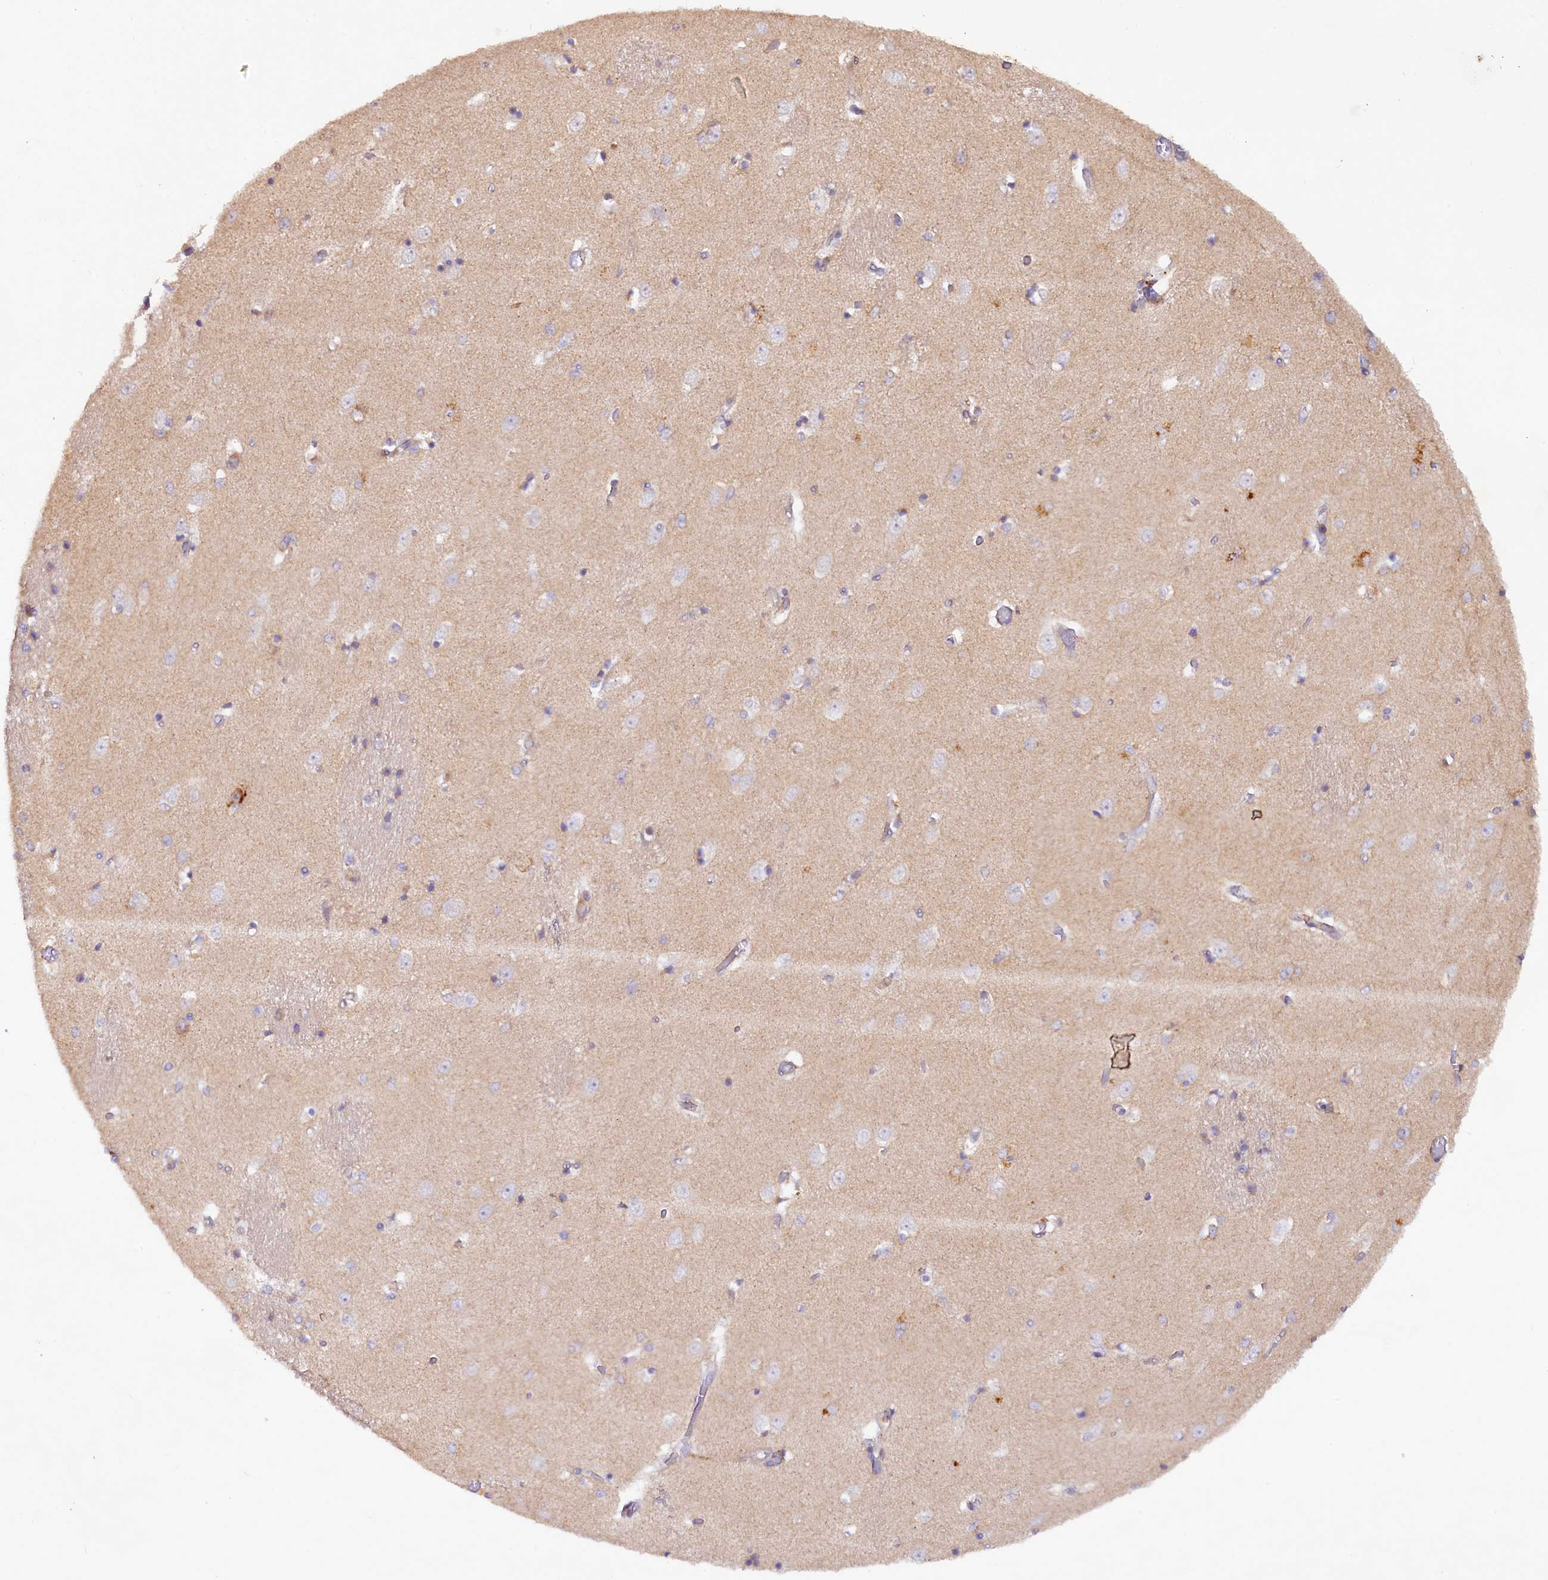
{"staining": {"intensity": "moderate", "quantity": "<25%", "location": "cytoplasmic/membranous"}, "tissue": "caudate", "cell_type": "Glial cells", "image_type": "normal", "snomed": [{"axis": "morphology", "description": "Normal tissue, NOS"}, {"axis": "topography", "description": "Lateral ventricle wall"}], "caption": "Immunohistochemical staining of benign human caudate shows low levels of moderate cytoplasmic/membranous positivity in about <25% of glial cells. (DAB = brown stain, brightfield microscopy at high magnification).", "gene": "SSC5D", "patient": {"sex": "male", "age": 37}}